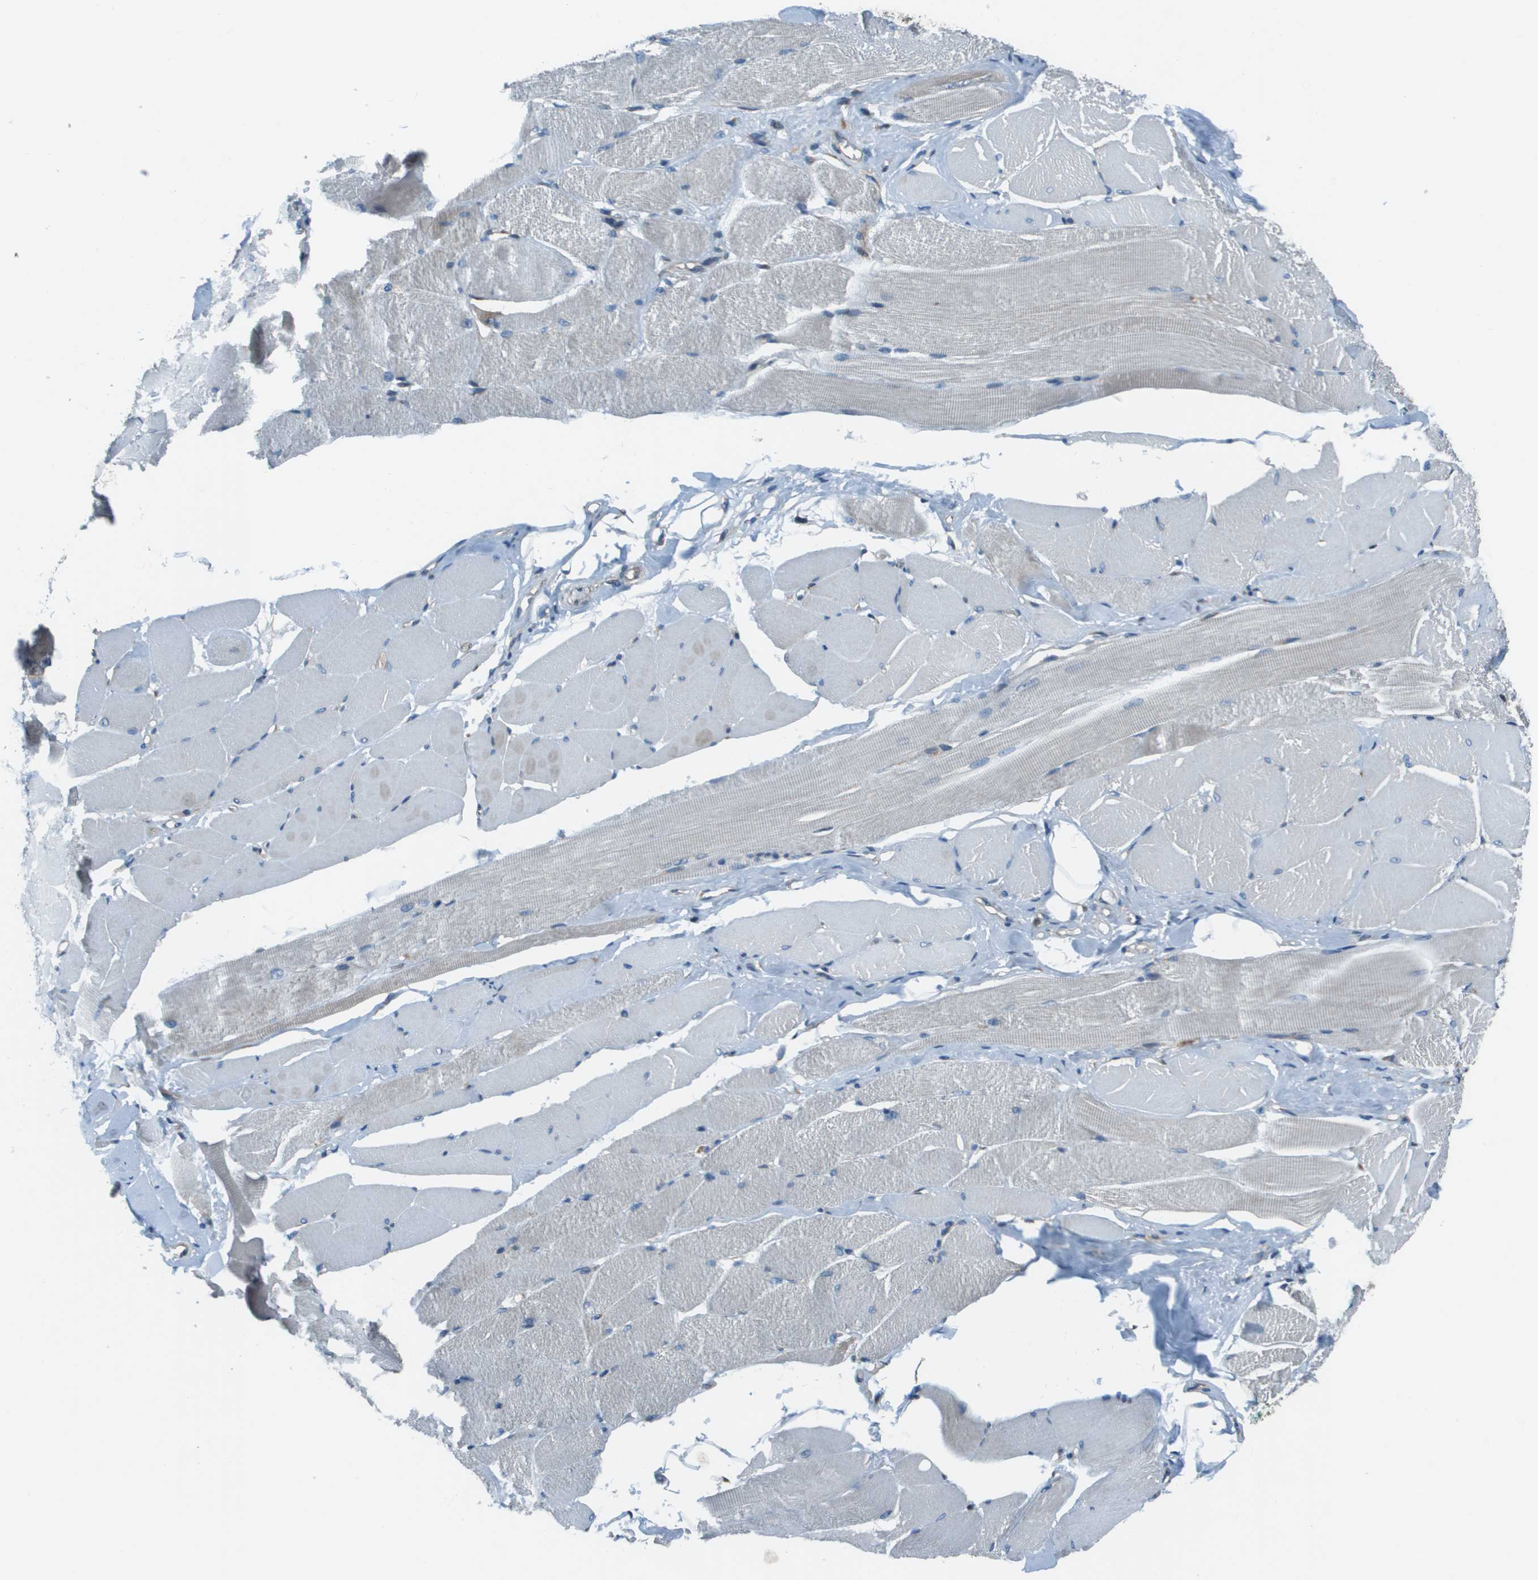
{"staining": {"intensity": "negative", "quantity": "none", "location": "none"}, "tissue": "skeletal muscle", "cell_type": "Myocytes", "image_type": "normal", "snomed": [{"axis": "morphology", "description": "Normal tissue, NOS"}, {"axis": "topography", "description": "Skeletal muscle"}, {"axis": "topography", "description": "Peripheral nerve tissue"}], "caption": "Skeletal muscle stained for a protein using IHC shows no staining myocytes.", "gene": "ARFGAP2", "patient": {"sex": "female", "age": 84}}